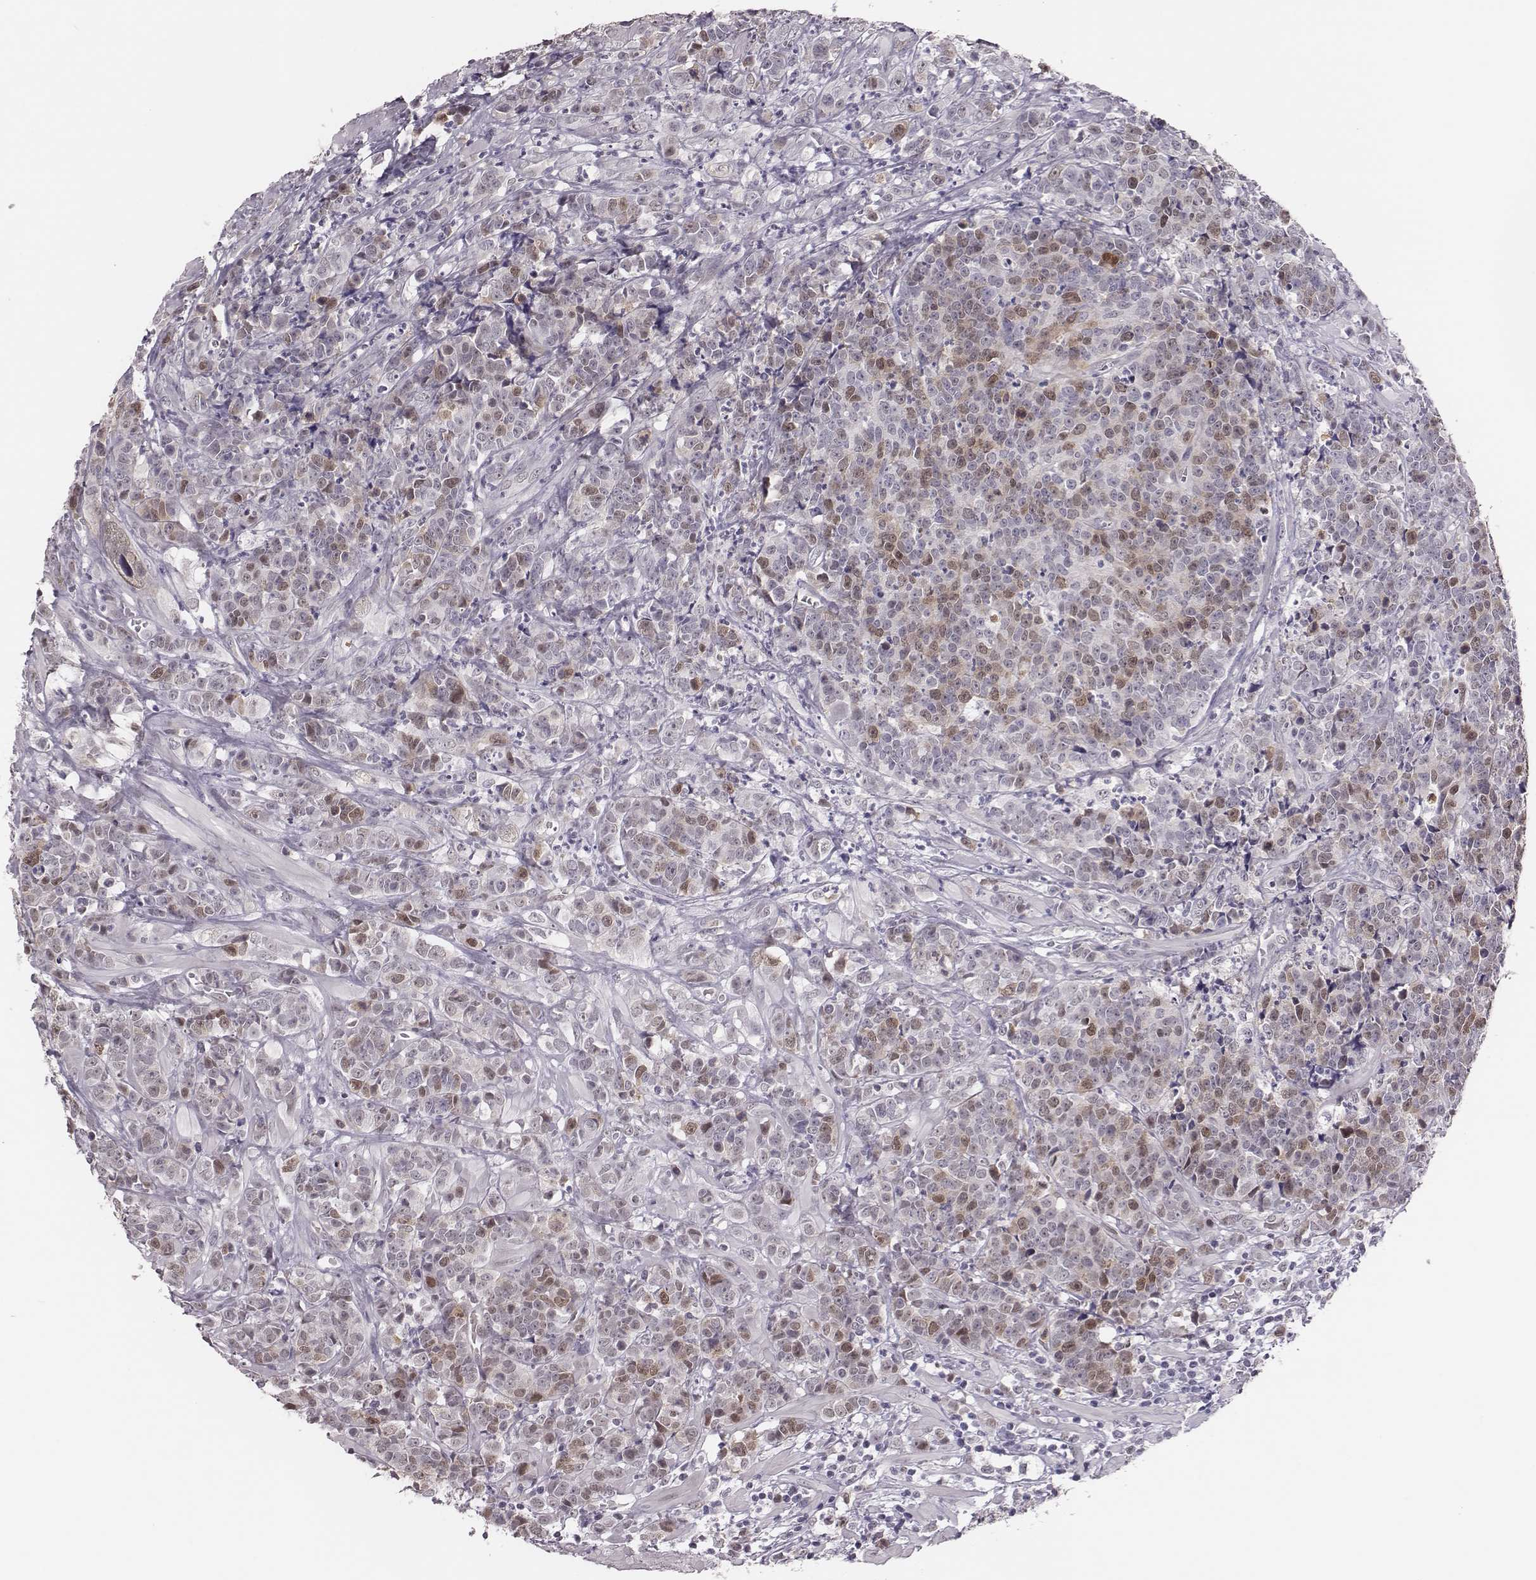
{"staining": {"intensity": "moderate", "quantity": "25%-75%", "location": "cytoplasmic/membranous,nuclear"}, "tissue": "prostate cancer", "cell_type": "Tumor cells", "image_type": "cancer", "snomed": [{"axis": "morphology", "description": "Adenocarcinoma, NOS"}, {"axis": "topography", "description": "Prostate"}], "caption": "A brown stain highlights moderate cytoplasmic/membranous and nuclear staining of a protein in human prostate cancer tumor cells.", "gene": "PBK", "patient": {"sex": "male", "age": 67}}